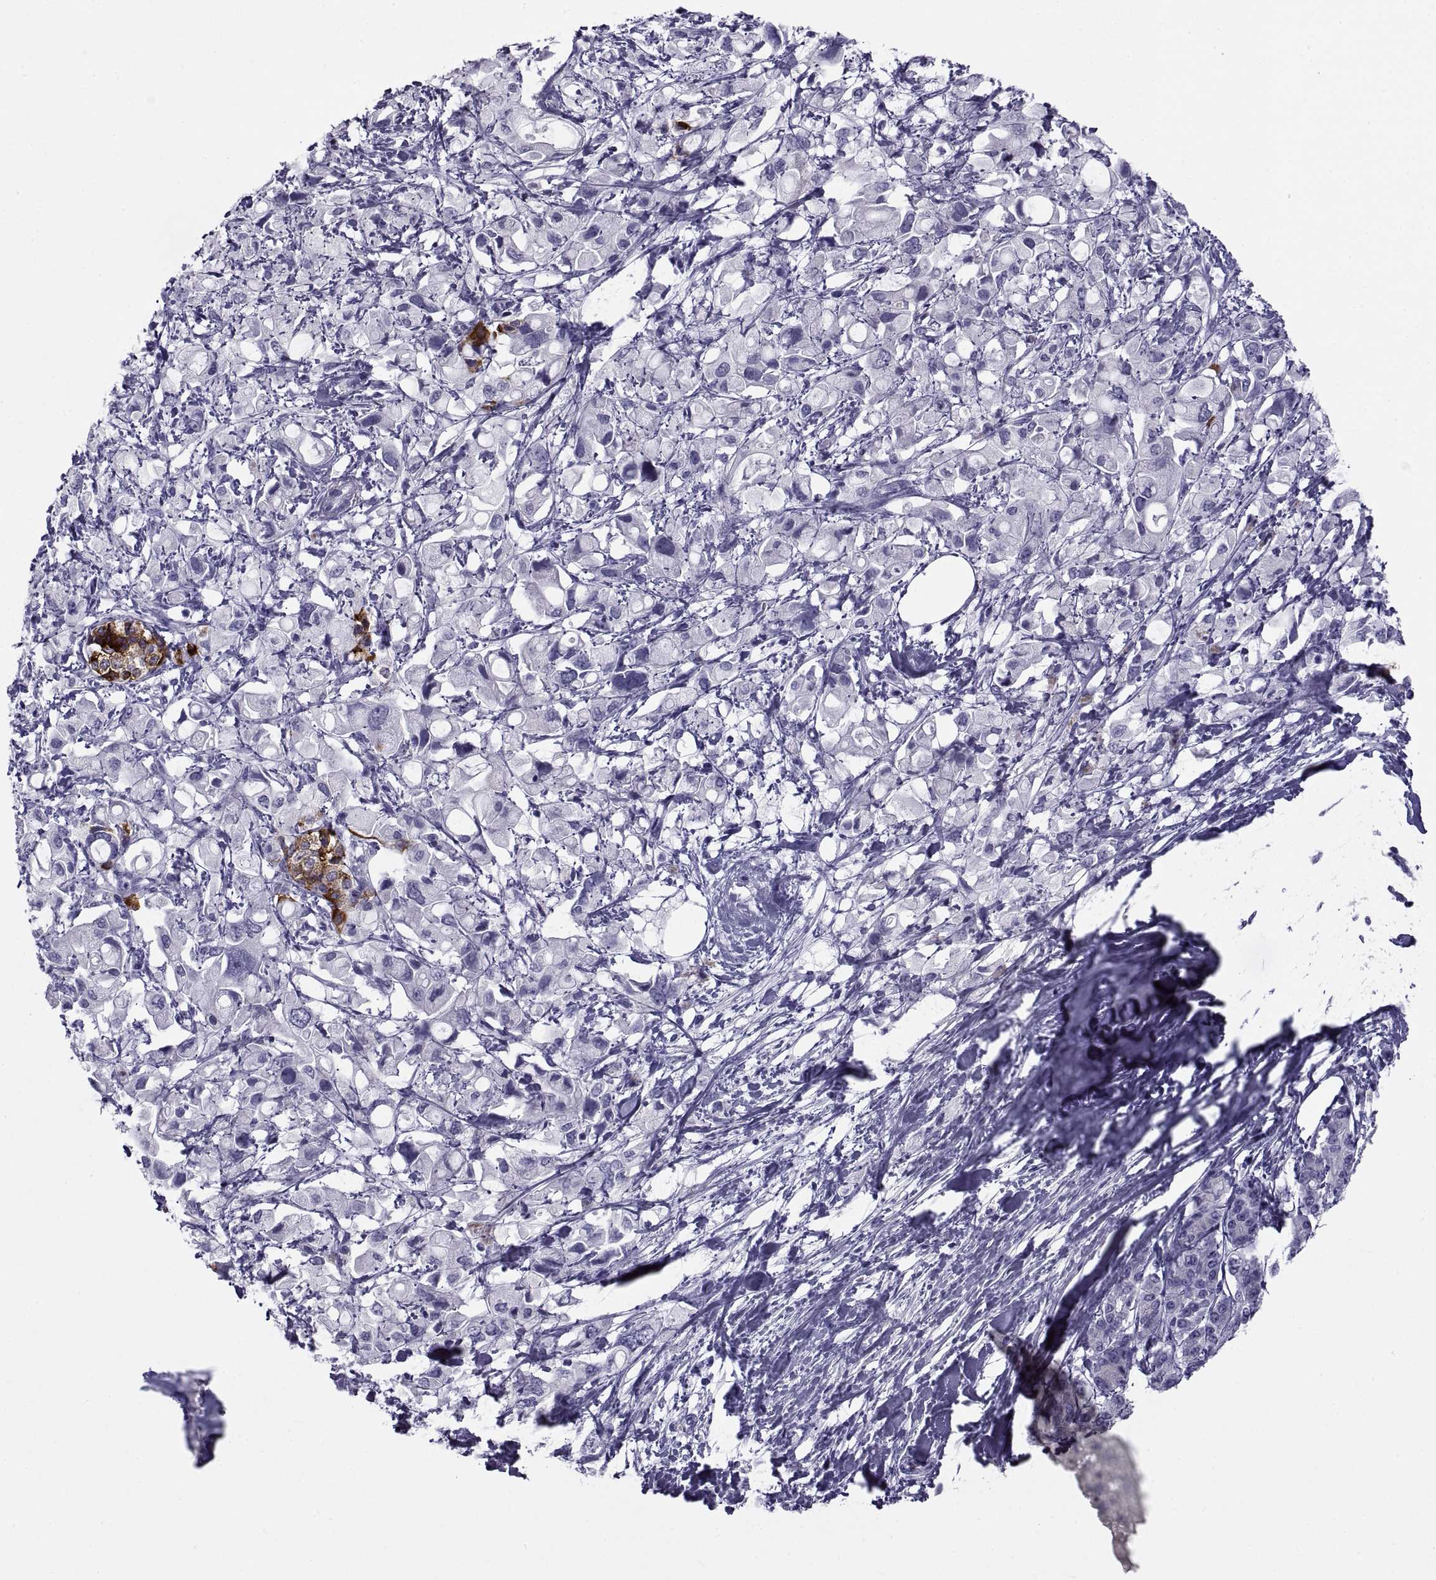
{"staining": {"intensity": "negative", "quantity": "none", "location": "none"}, "tissue": "pancreatic cancer", "cell_type": "Tumor cells", "image_type": "cancer", "snomed": [{"axis": "morphology", "description": "Adenocarcinoma, NOS"}, {"axis": "topography", "description": "Pancreas"}], "caption": "Histopathology image shows no significant protein expression in tumor cells of pancreatic cancer (adenocarcinoma).", "gene": "NPTX2", "patient": {"sex": "female", "age": 56}}